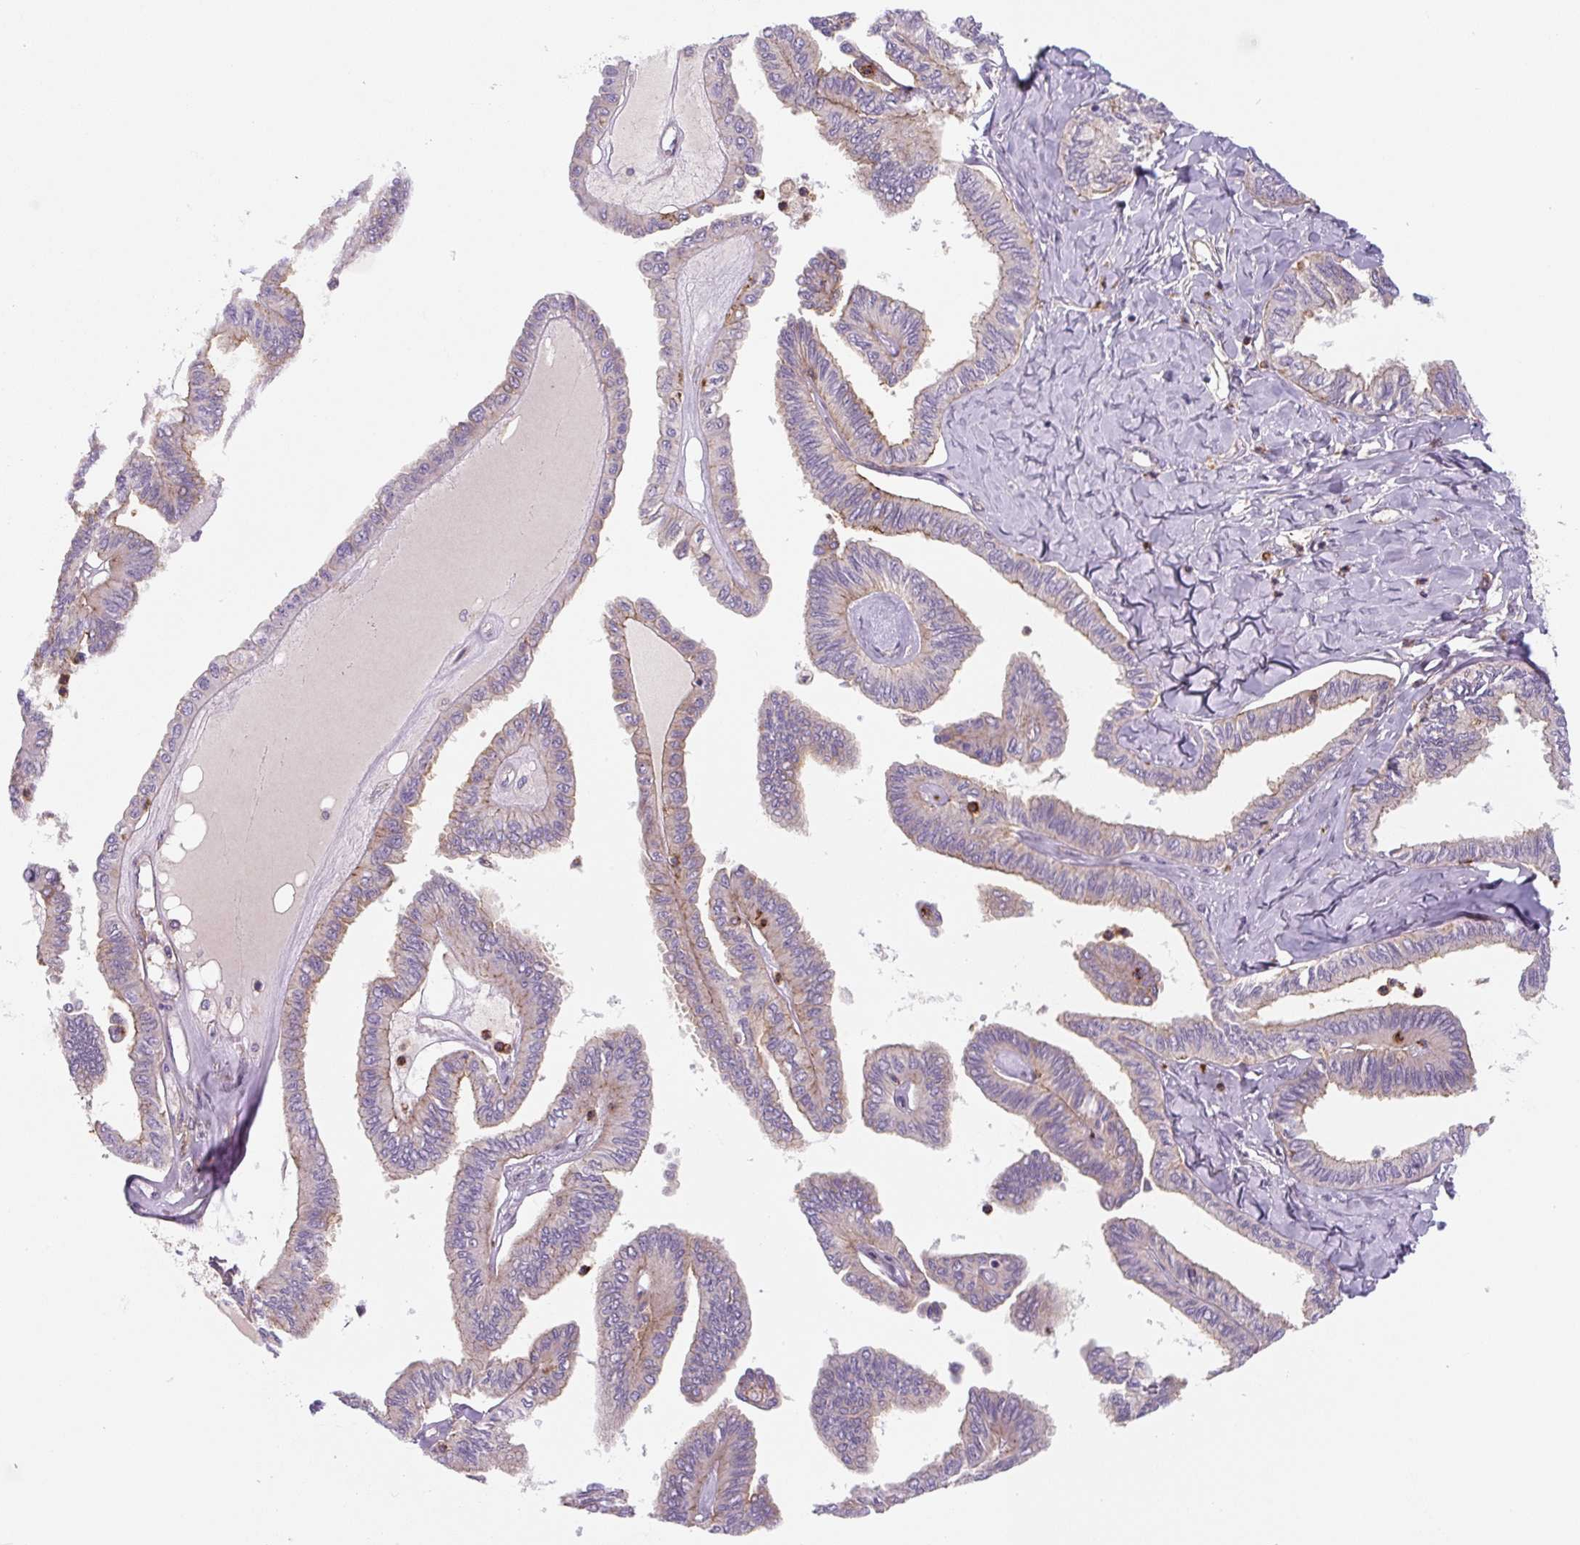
{"staining": {"intensity": "negative", "quantity": "none", "location": "none"}, "tissue": "ovarian cancer", "cell_type": "Tumor cells", "image_type": "cancer", "snomed": [{"axis": "morphology", "description": "Carcinoma, endometroid"}, {"axis": "topography", "description": "Ovary"}], "caption": "The IHC photomicrograph has no significant expression in tumor cells of ovarian cancer tissue.", "gene": "DHFR2", "patient": {"sex": "female", "age": 70}}